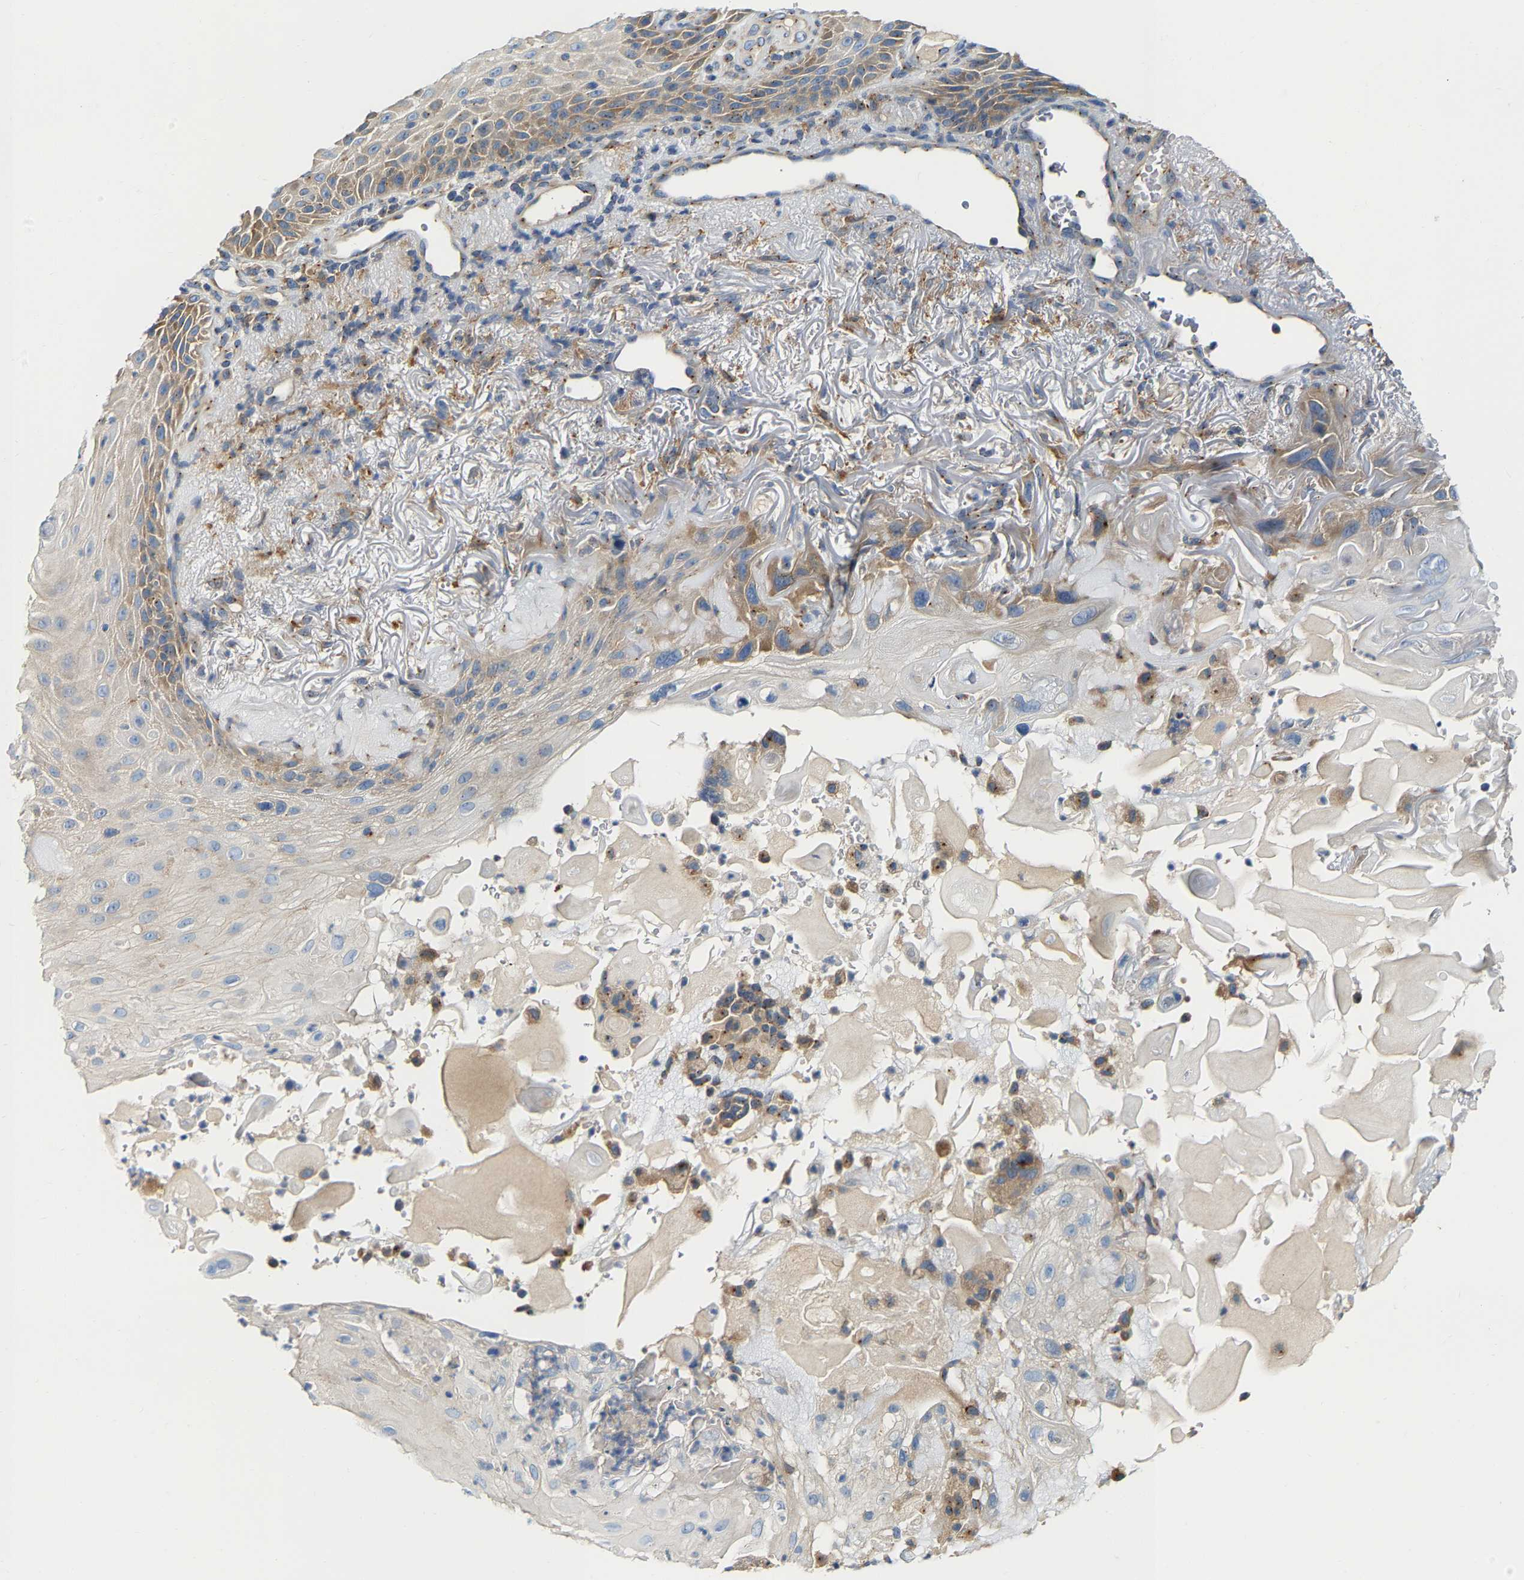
{"staining": {"intensity": "moderate", "quantity": "25%-75%", "location": "cytoplasmic/membranous"}, "tissue": "skin cancer", "cell_type": "Tumor cells", "image_type": "cancer", "snomed": [{"axis": "morphology", "description": "Squamous cell carcinoma, NOS"}, {"axis": "topography", "description": "Skin"}], "caption": "Protein staining demonstrates moderate cytoplasmic/membranous staining in about 25%-75% of tumor cells in skin cancer.", "gene": "PCNT", "patient": {"sex": "female", "age": 77}}